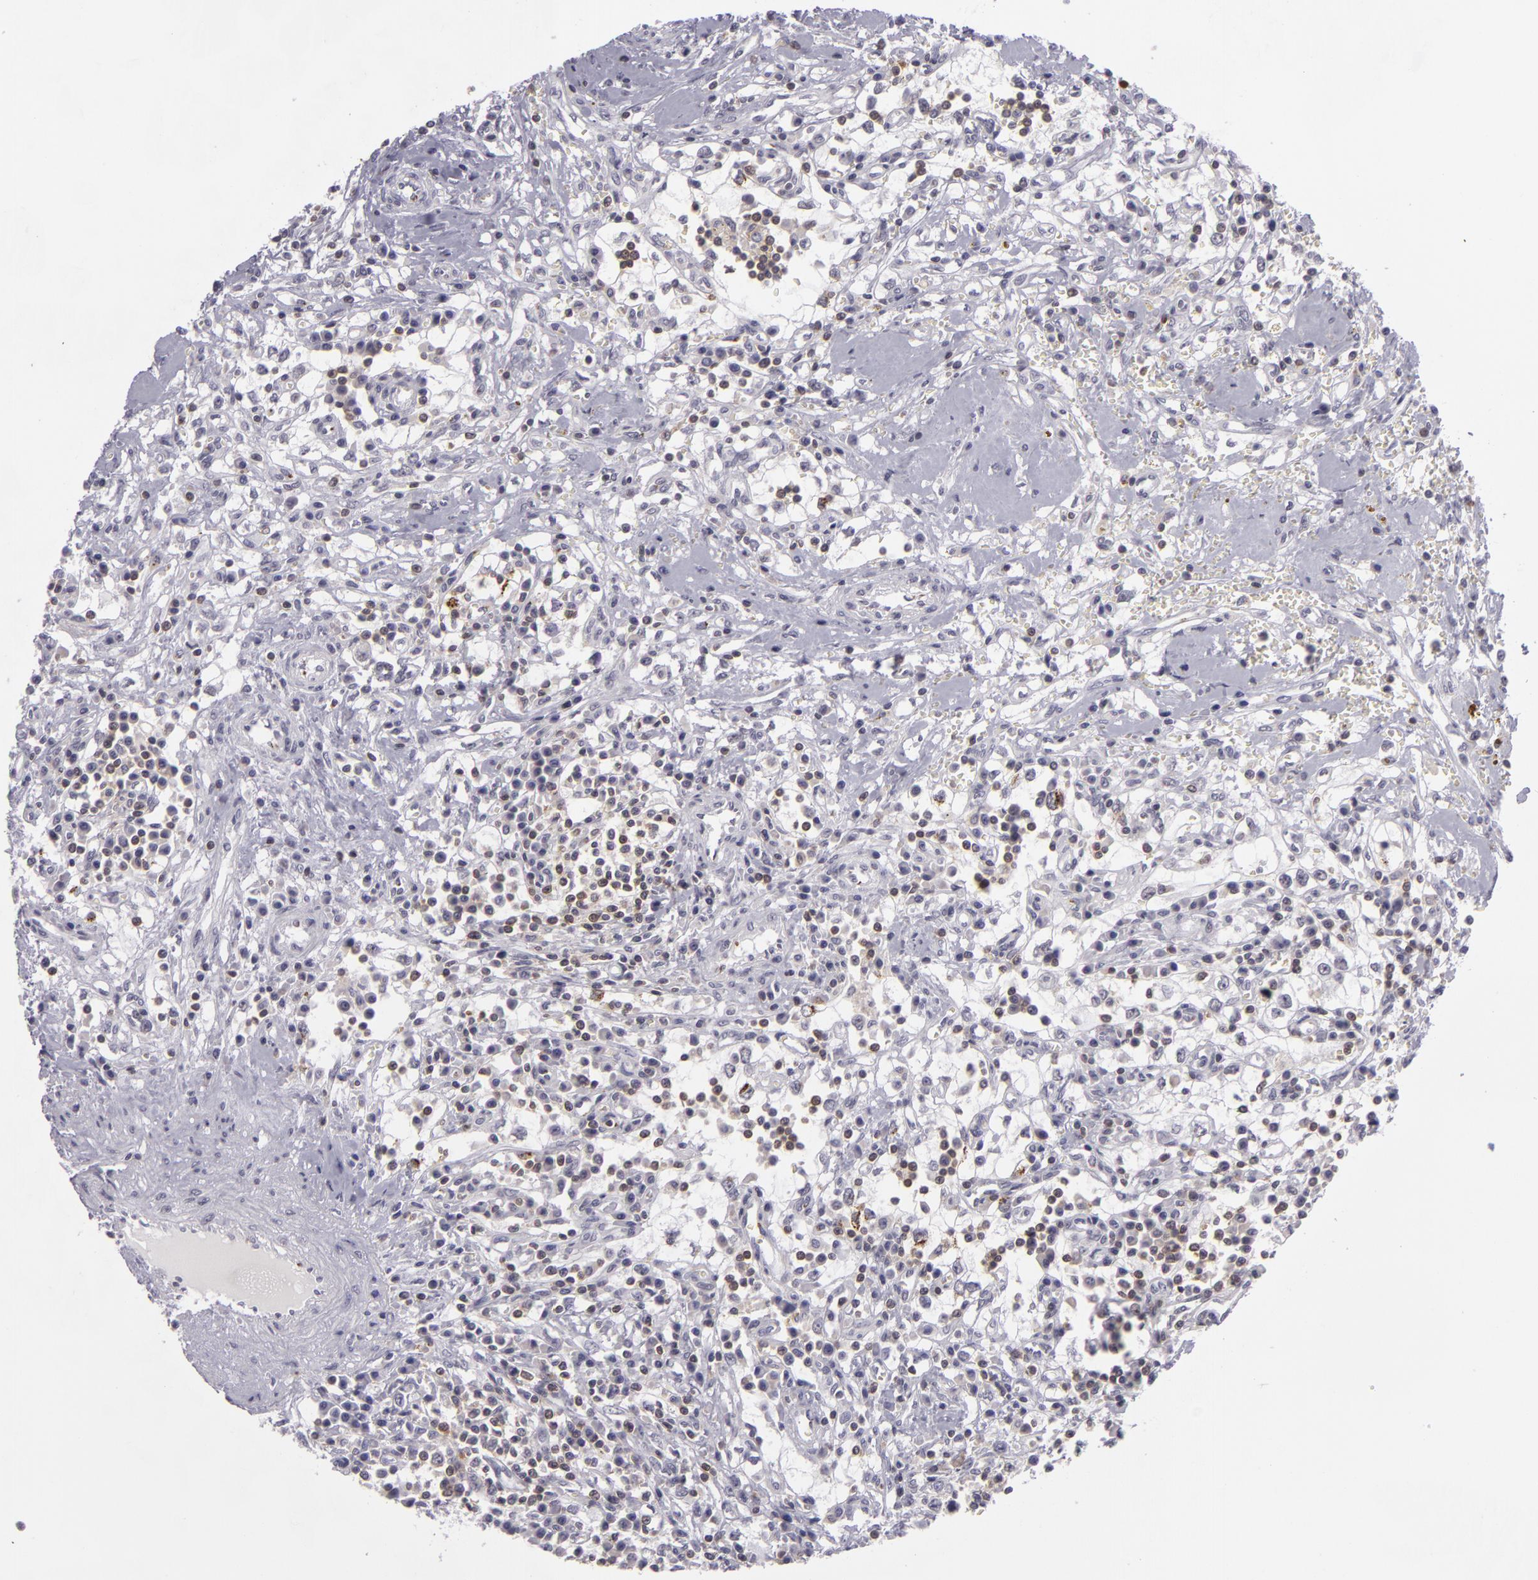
{"staining": {"intensity": "negative", "quantity": "none", "location": "none"}, "tissue": "renal cancer", "cell_type": "Tumor cells", "image_type": "cancer", "snomed": [{"axis": "morphology", "description": "Adenocarcinoma, NOS"}, {"axis": "topography", "description": "Kidney"}], "caption": "Tumor cells are negative for brown protein staining in renal cancer.", "gene": "KCNAB2", "patient": {"sex": "male", "age": 82}}